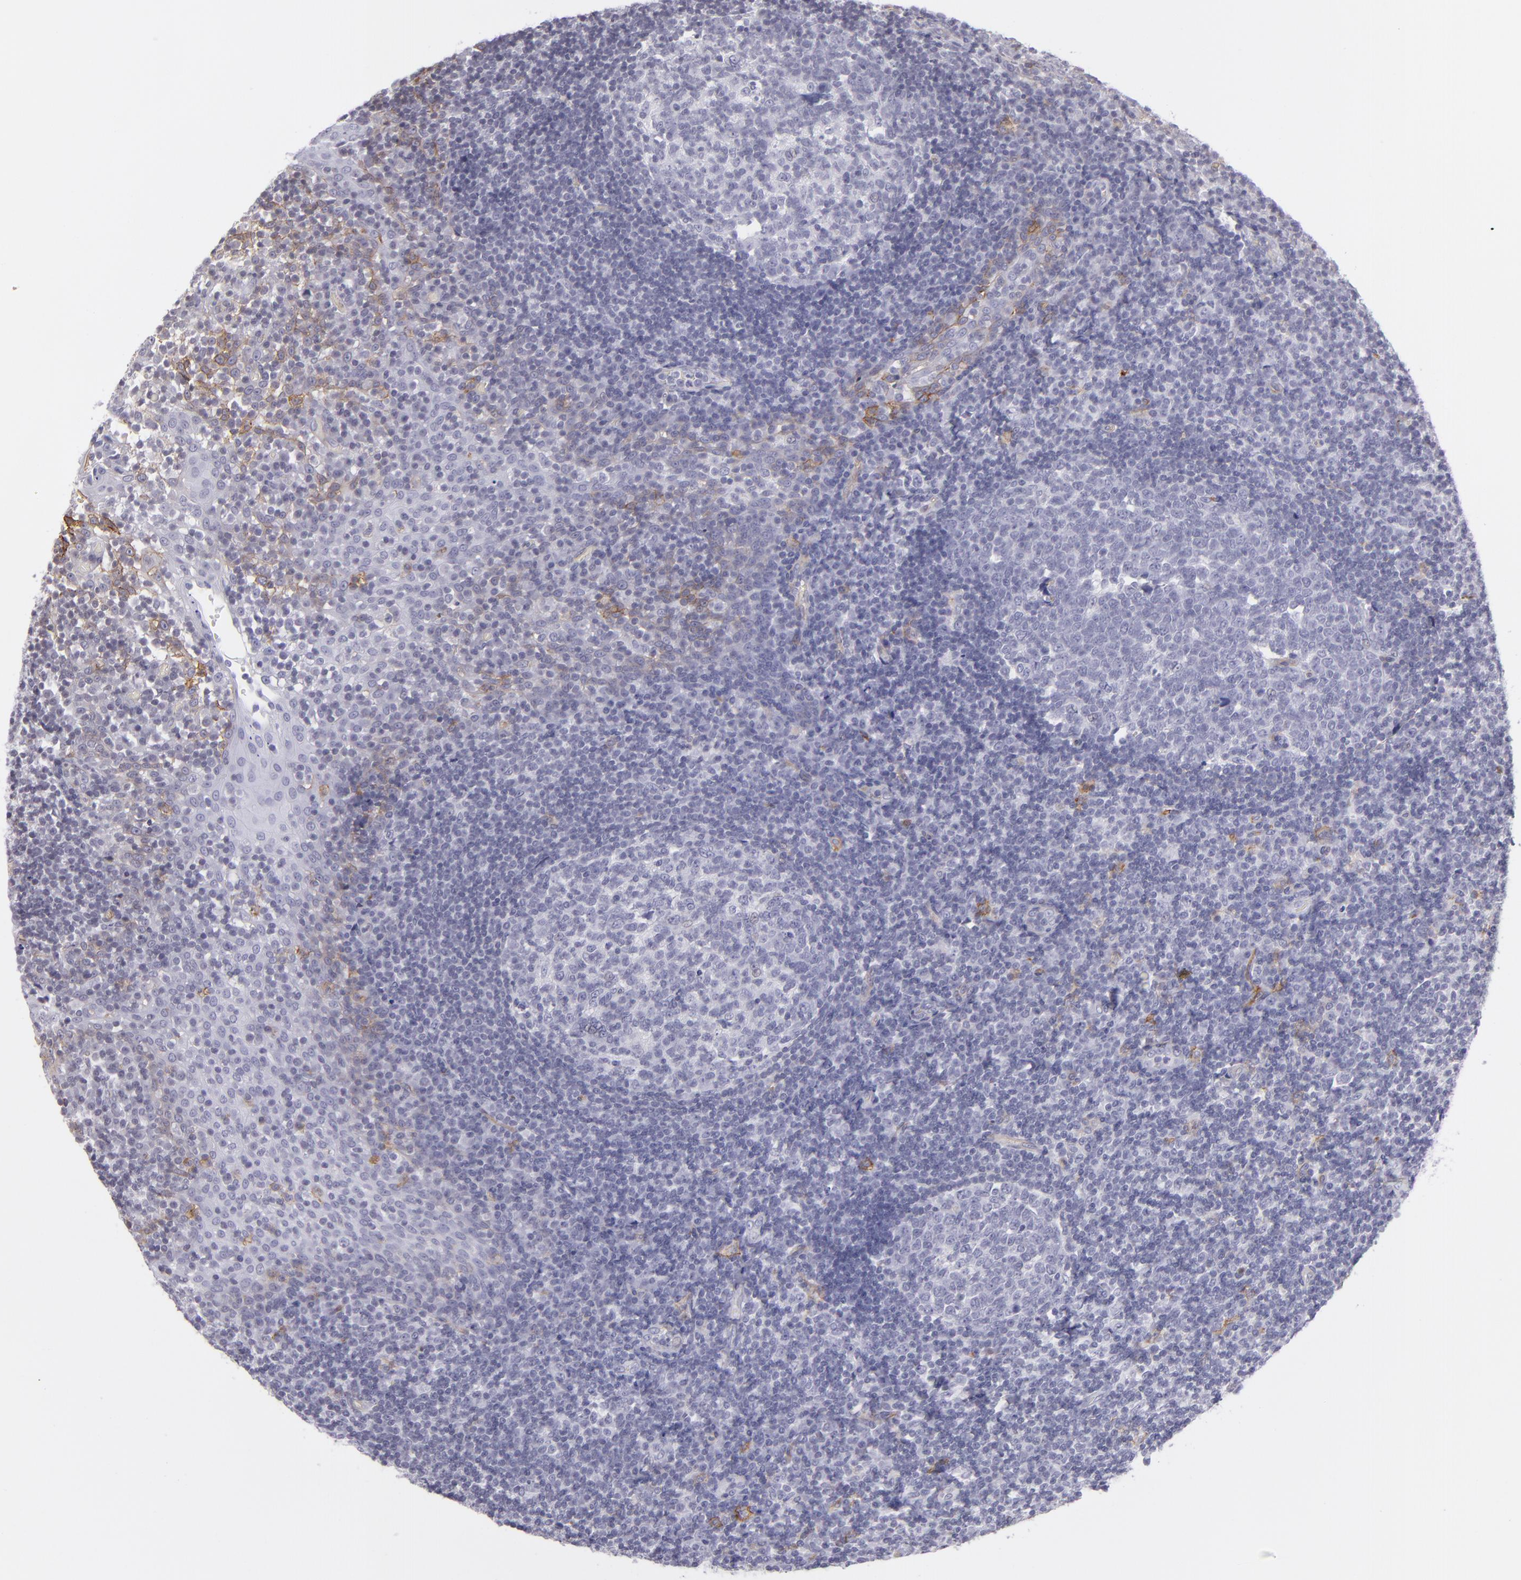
{"staining": {"intensity": "negative", "quantity": "none", "location": "none"}, "tissue": "tonsil", "cell_type": "Germinal center cells", "image_type": "normal", "snomed": [{"axis": "morphology", "description": "Normal tissue, NOS"}, {"axis": "topography", "description": "Tonsil"}], "caption": "High power microscopy photomicrograph of an immunohistochemistry photomicrograph of benign tonsil, revealing no significant expression in germinal center cells.", "gene": "THBD", "patient": {"sex": "female", "age": 40}}